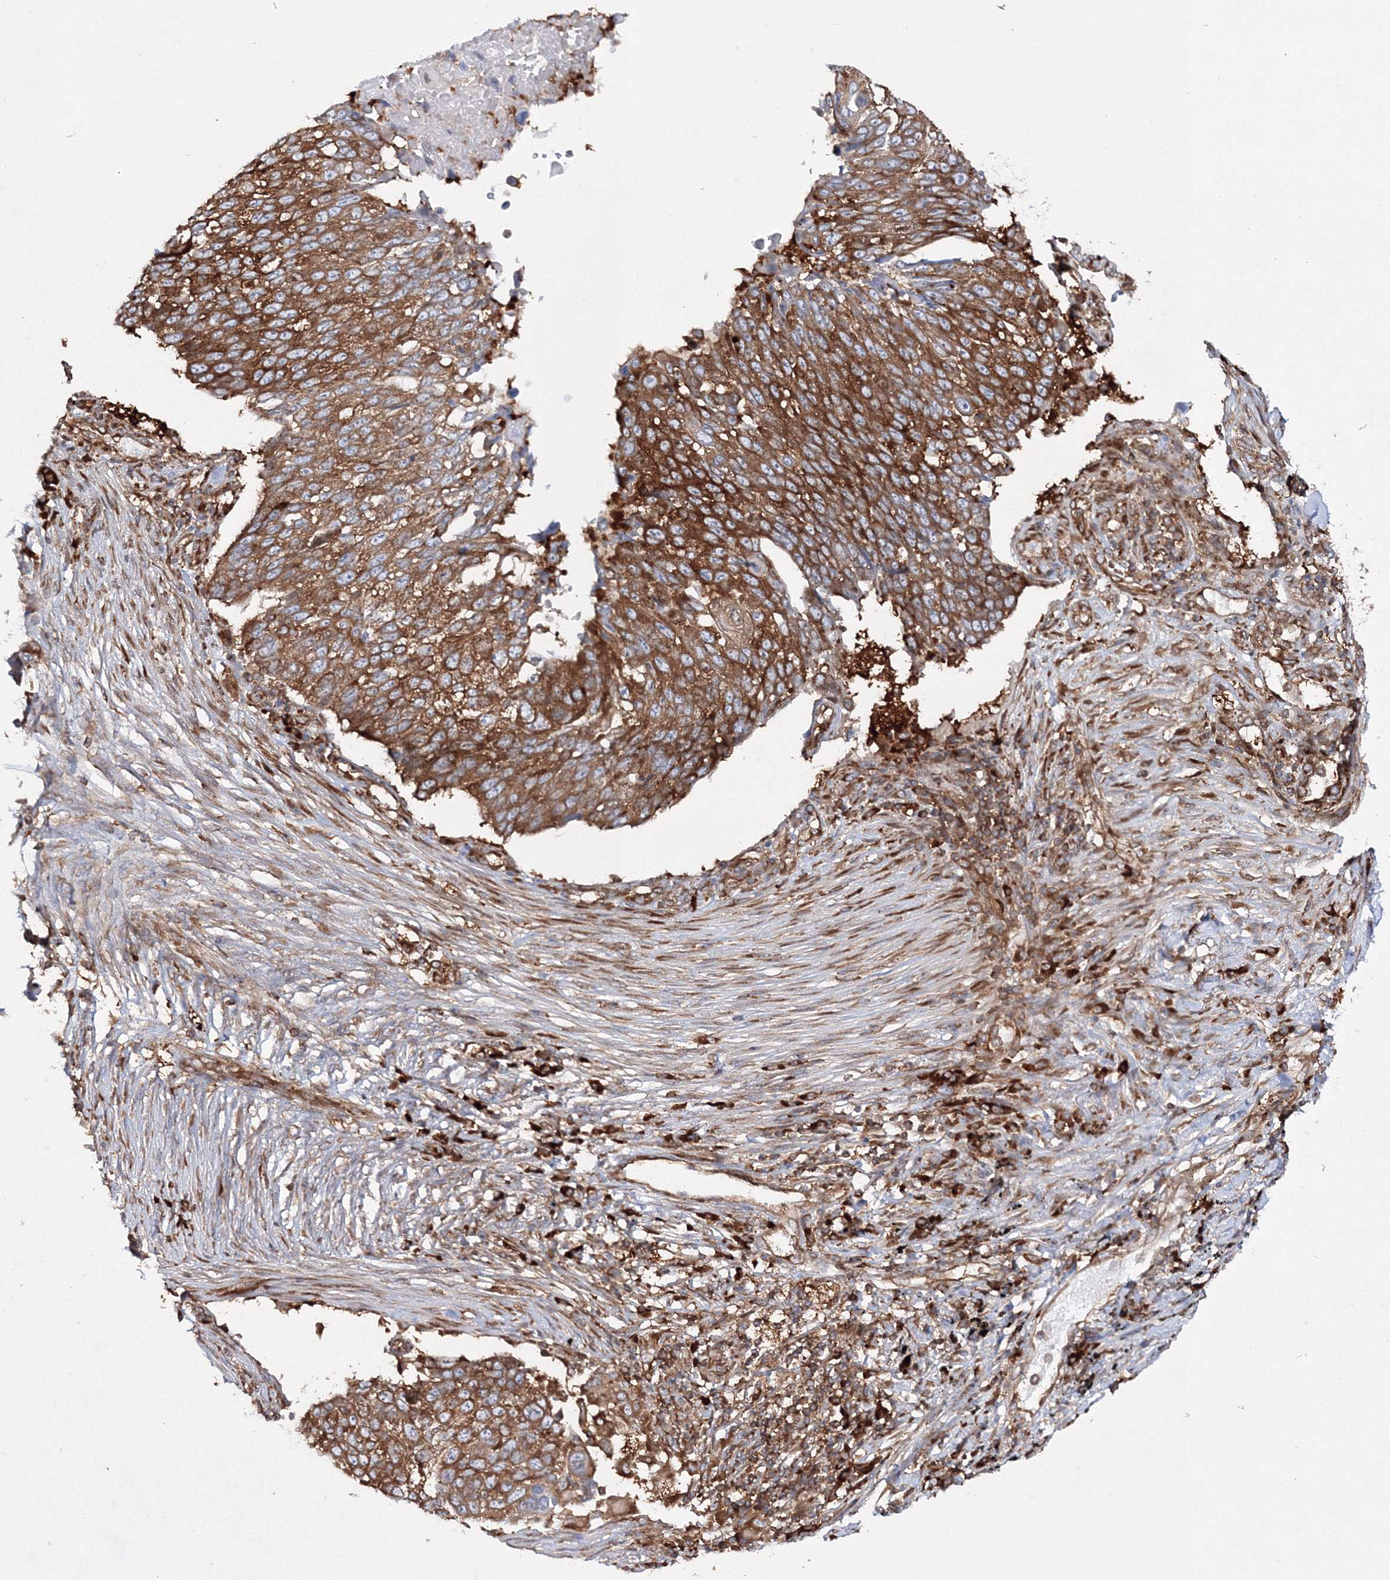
{"staining": {"intensity": "strong", "quantity": ">75%", "location": "cytoplasmic/membranous"}, "tissue": "lung cancer", "cell_type": "Tumor cells", "image_type": "cancer", "snomed": [{"axis": "morphology", "description": "Squamous cell carcinoma, NOS"}, {"axis": "topography", "description": "Lung"}], "caption": "Immunohistochemical staining of human lung squamous cell carcinoma exhibits high levels of strong cytoplasmic/membranous positivity in about >75% of tumor cells.", "gene": "HARS1", "patient": {"sex": "male", "age": 66}}